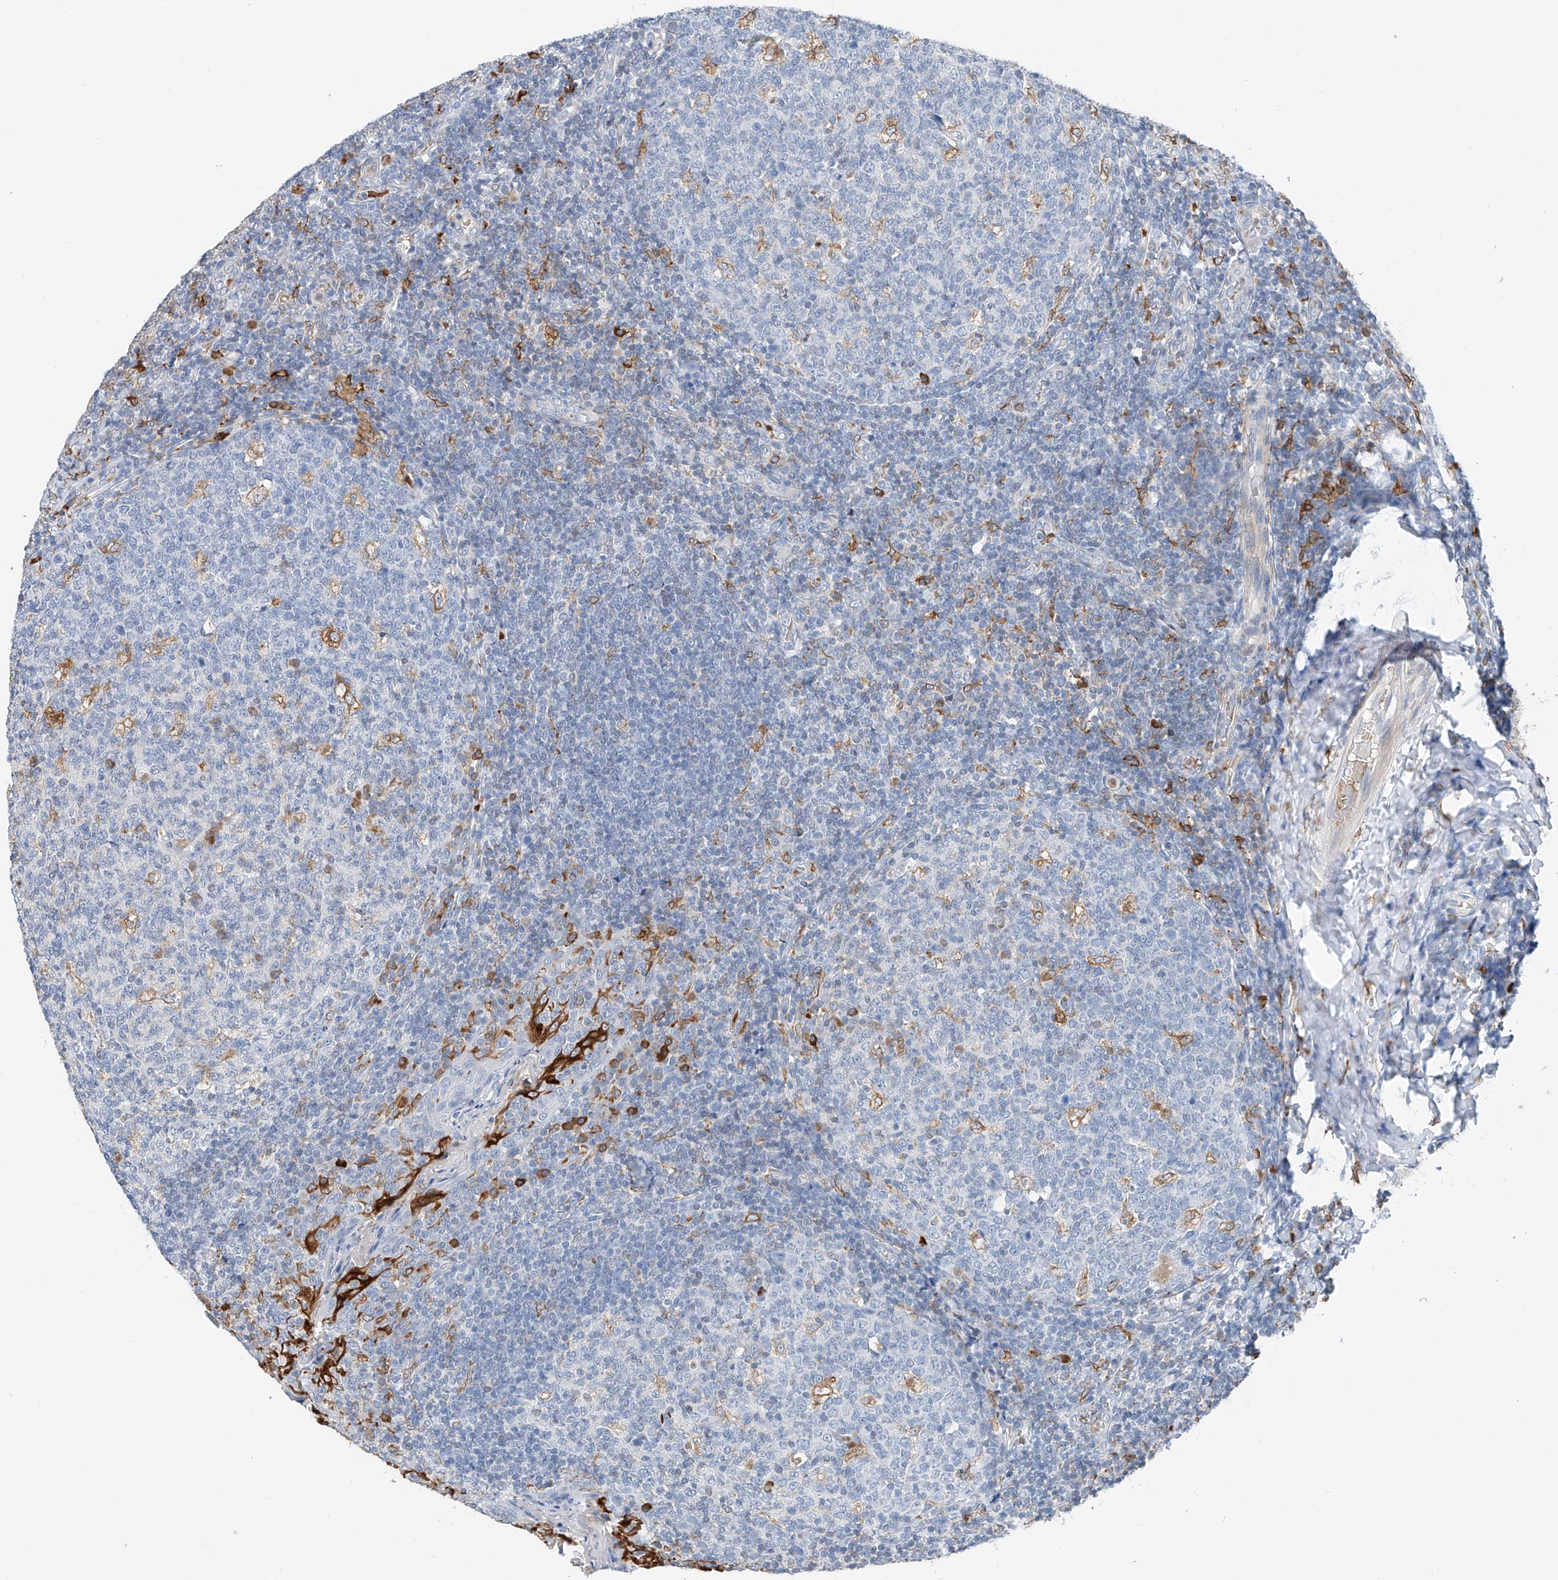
{"staining": {"intensity": "moderate", "quantity": "<25%", "location": "cytoplasmic/membranous"}, "tissue": "tonsil", "cell_type": "Germinal center cells", "image_type": "normal", "snomed": [{"axis": "morphology", "description": "Normal tissue, NOS"}, {"axis": "topography", "description": "Tonsil"}], "caption": "Protein staining of normal tonsil reveals moderate cytoplasmic/membranous expression in approximately <25% of germinal center cells. The staining was performed using DAB to visualize the protein expression in brown, while the nuclei were stained in blue with hematoxylin (Magnification: 20x).", "gene": "TBXAS1", "patient": {"sex": "female", "age": 19}}